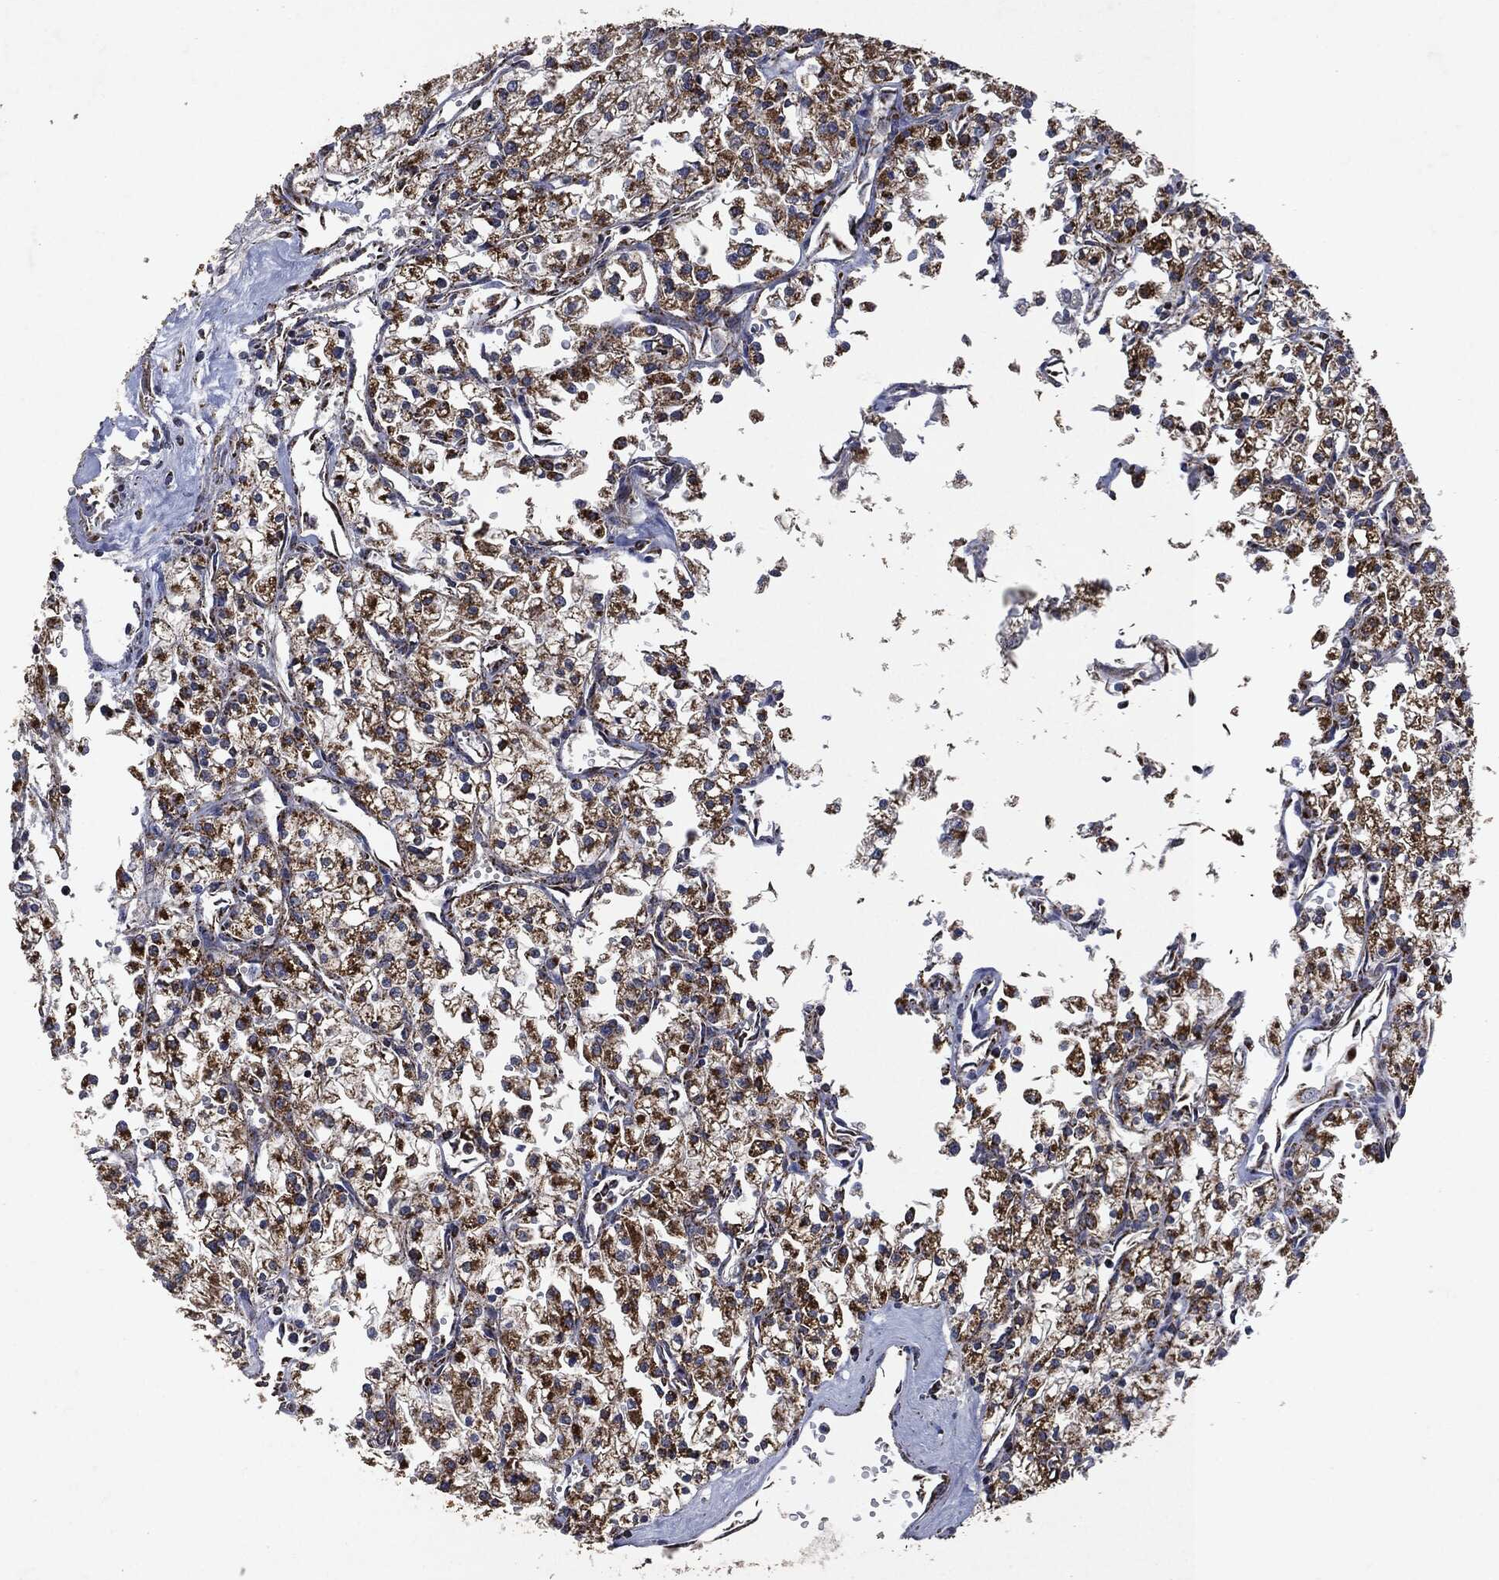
{"staining": {"intensity": "strong", "quantity": ">75%", "location": "cytoplasmic/membranous"}, "tissue": "renal cancer", "cell_type": "Tumor cells", "image_type": "cancer", "snomed": [{"axis": "morphology", "description": "Adenocarcinoma, NOS"}, {"axis": "topography", "description": "Kidney"}], "caption": "Approximately >75% of tumor cells in renal adenocarcinoma exhibit strong cytoplasmic/membranous protein staining as visualized by brown immunohistochemical staining.", "gene": "RYK", "patient": {"sex": "male", "age": 80}}